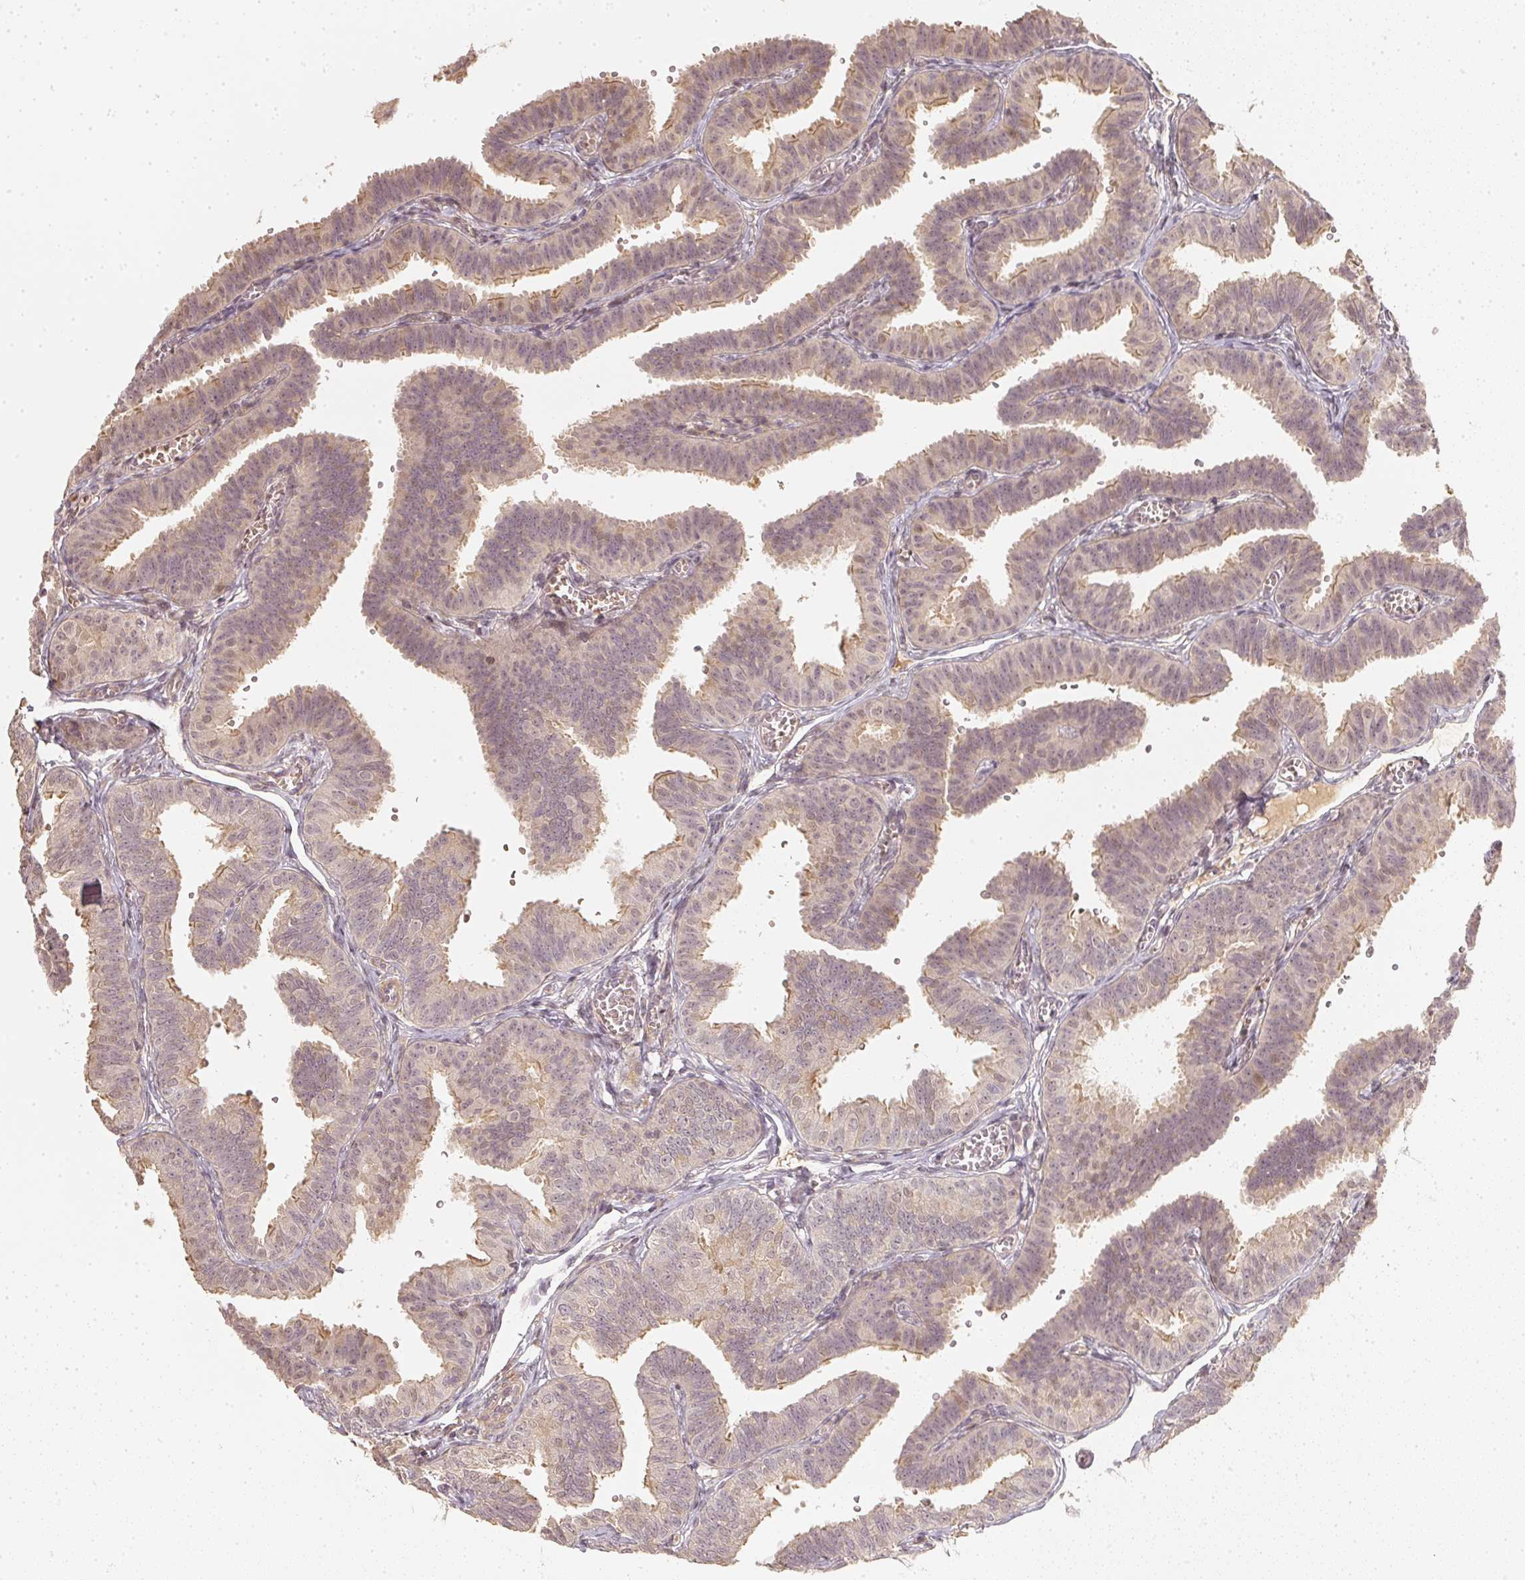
{"staining": {"intensity": "negative", "quantity": "none", "location": "none"}, "tissue": "fallopian tube", "cell_type": "Glandular cells", "image_type": "normal", "snomed": [{"axis": "morphology", "description": "Normal tissue, NOS"}, {"axis": "topography", "description": "Fallopian tube"}], "caption": "Immunohistochemistry histopathology image of unremarkable fallopian tube stained for a protein (brown), which demonstrates no staining in glandular cells. Brightfield microscopy of IHC stained with DAB (3,3'-diaminobenzidine) (brown) and hematoxylin (blue), captured at high magnification.", "gene": "SERPINE1", "patient": {"sex": "female", "age": 25}}